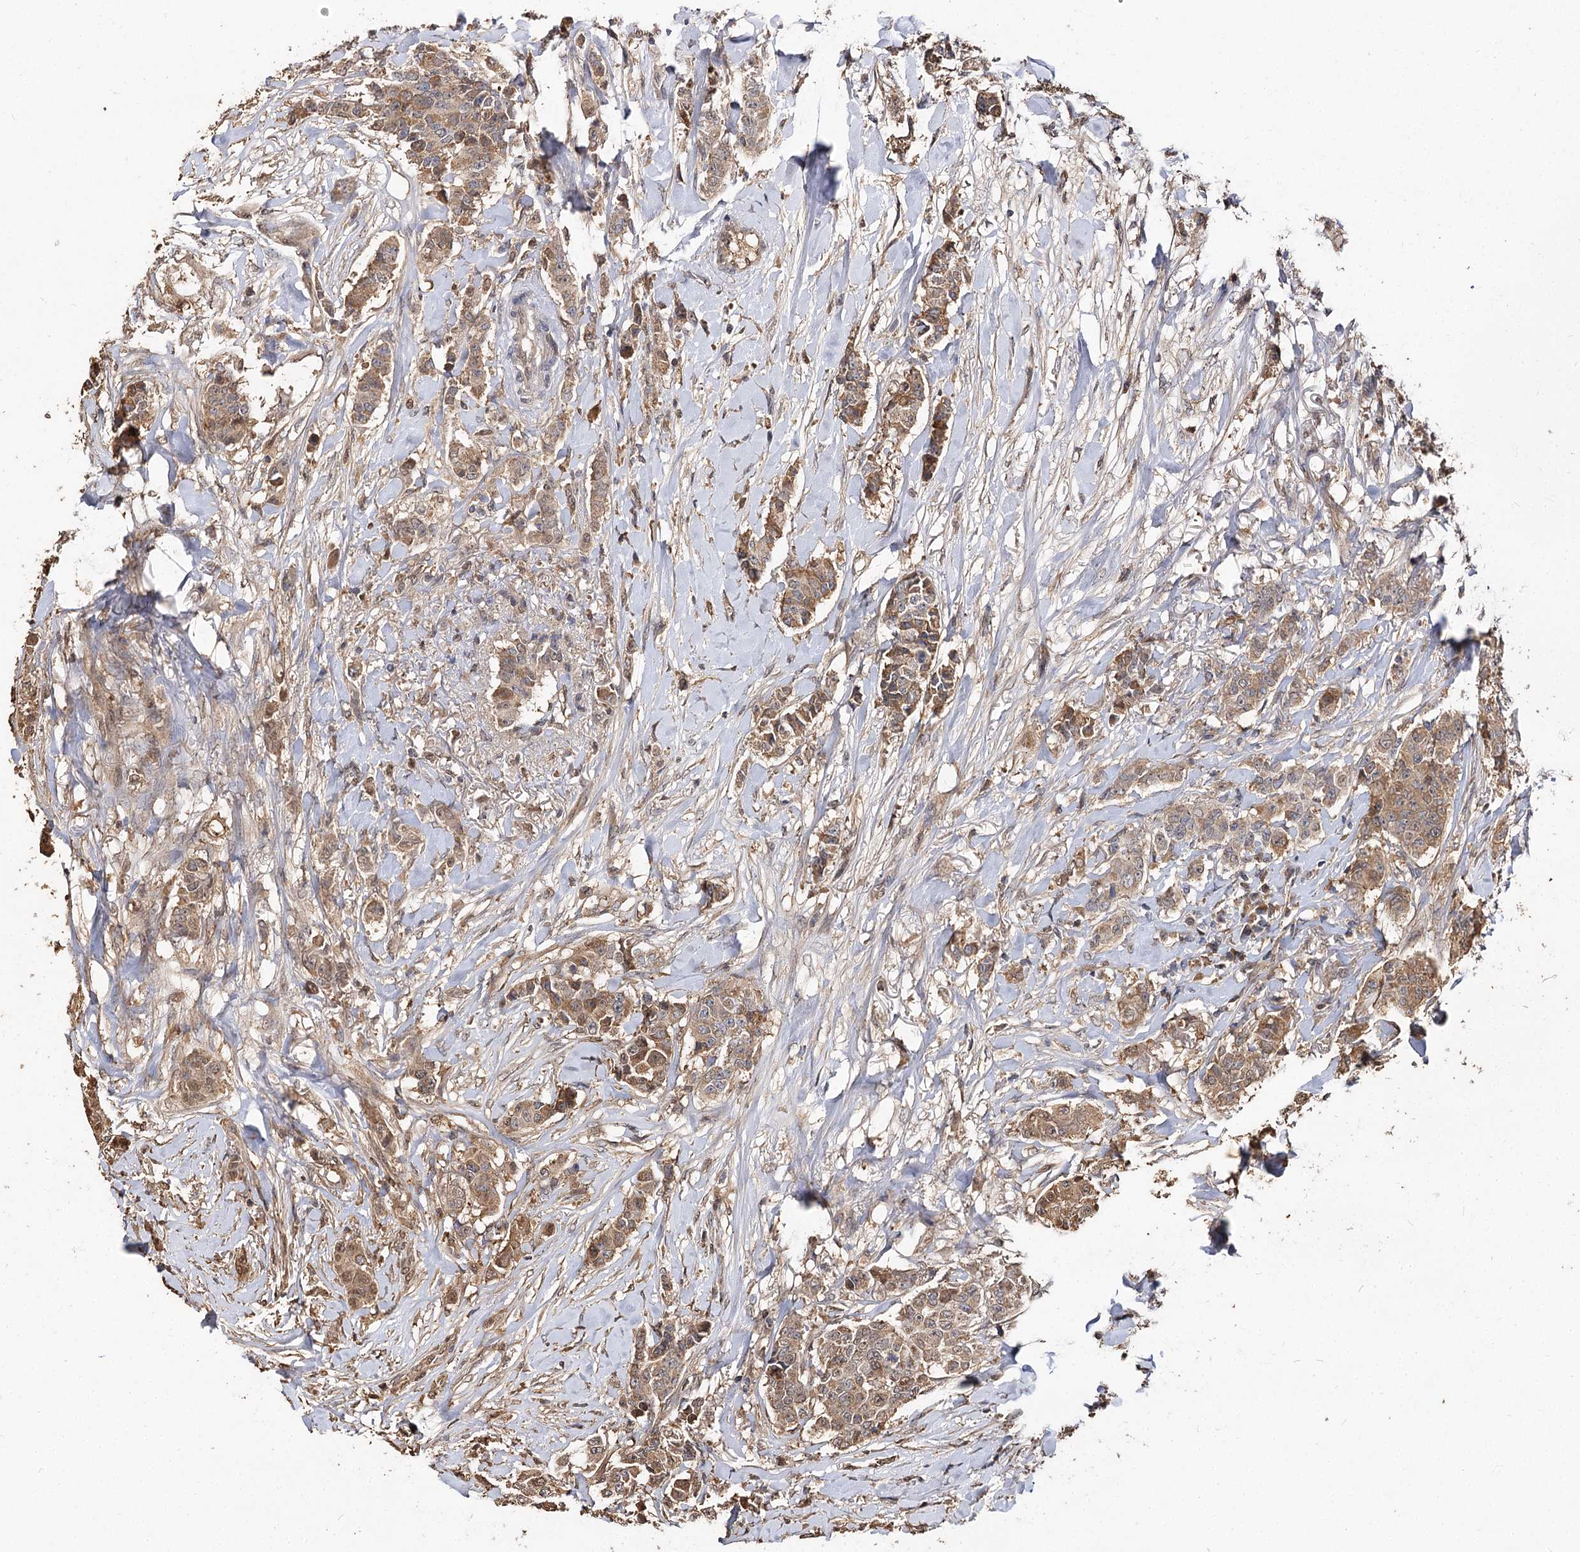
{"staining": {"intensity": "moderate", "quantity": ">75%", "location": "cytoplasmic/membranous"}, "tissue": "breast cancer", "cell_type": "Tumor cells", "image_type": "cancer", "snomed": [{"axis": "morphology", "description": "Duct carcinoma"}, {"axis": "topography", "description": "Breast"}], "caption": "Human breast infiltrating ductal carcinoma stained with a brown dye displays moderate cytoplasmic/membranous positive staining in approximately >75% of tumor cells.", "gene": "ARL13A", "patient": {"sex": "female", "age": 40}}